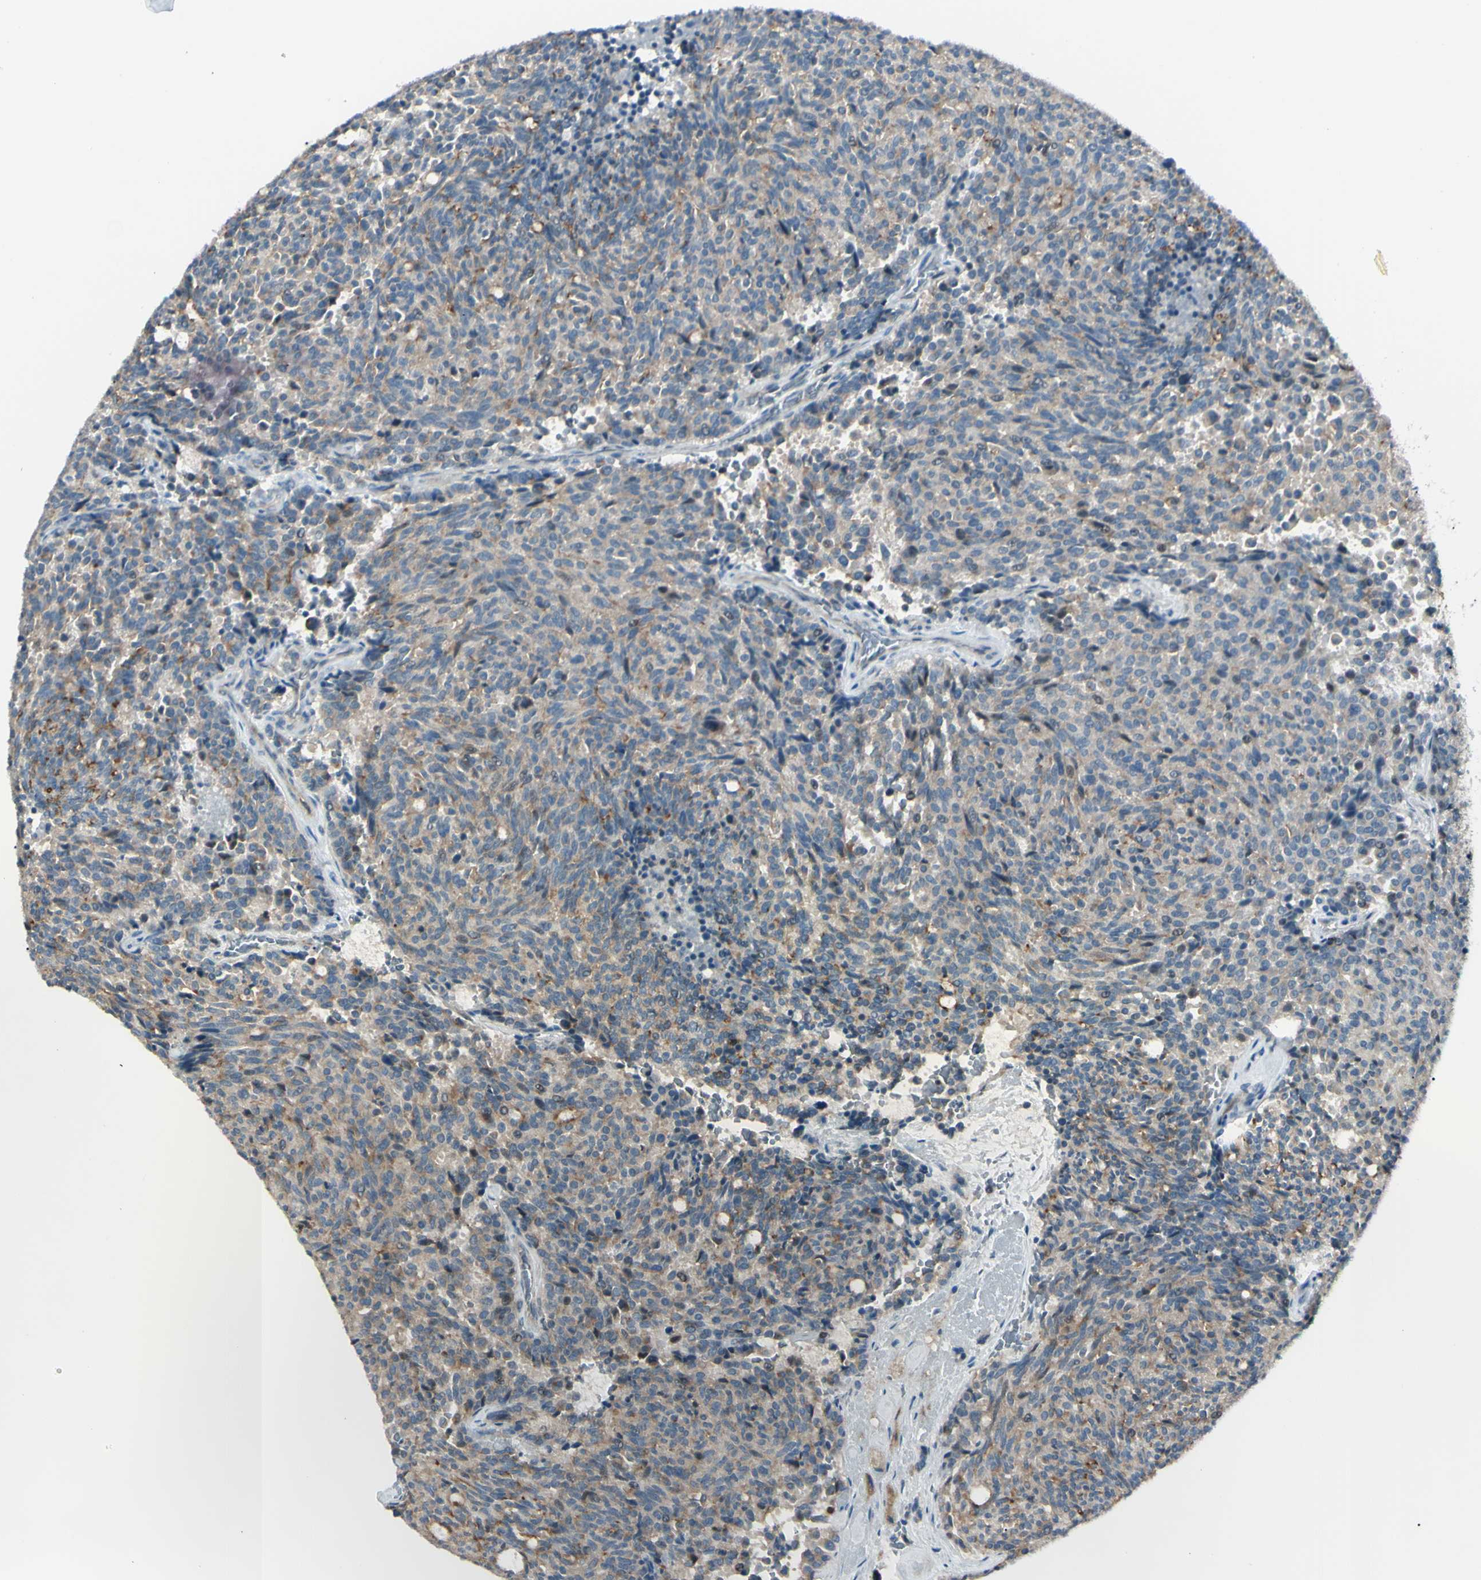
{"staining": {"intensity": "weak", "quantity": ">75%", "location": "cytoplasmic/membranous"}, "tissue": "carcinoid", "cell_type": "Tumor cells", "image_type": "cancer", "snomed": [{"axis": "morphology", "description": "Carcinoid, malignant, NOS"}, {"axis": "topography", "description": "Pancreas"}], "caption": "A low amount of weak cytoplasmic/membranous expression is seen in about >75% of tumor cells in malignant carcinoid tissue. (Brightfield microscopy of DAB IHC at high magnification).", "gene": "LMTK2", "patient": {"sex": "female", "age": 54}}